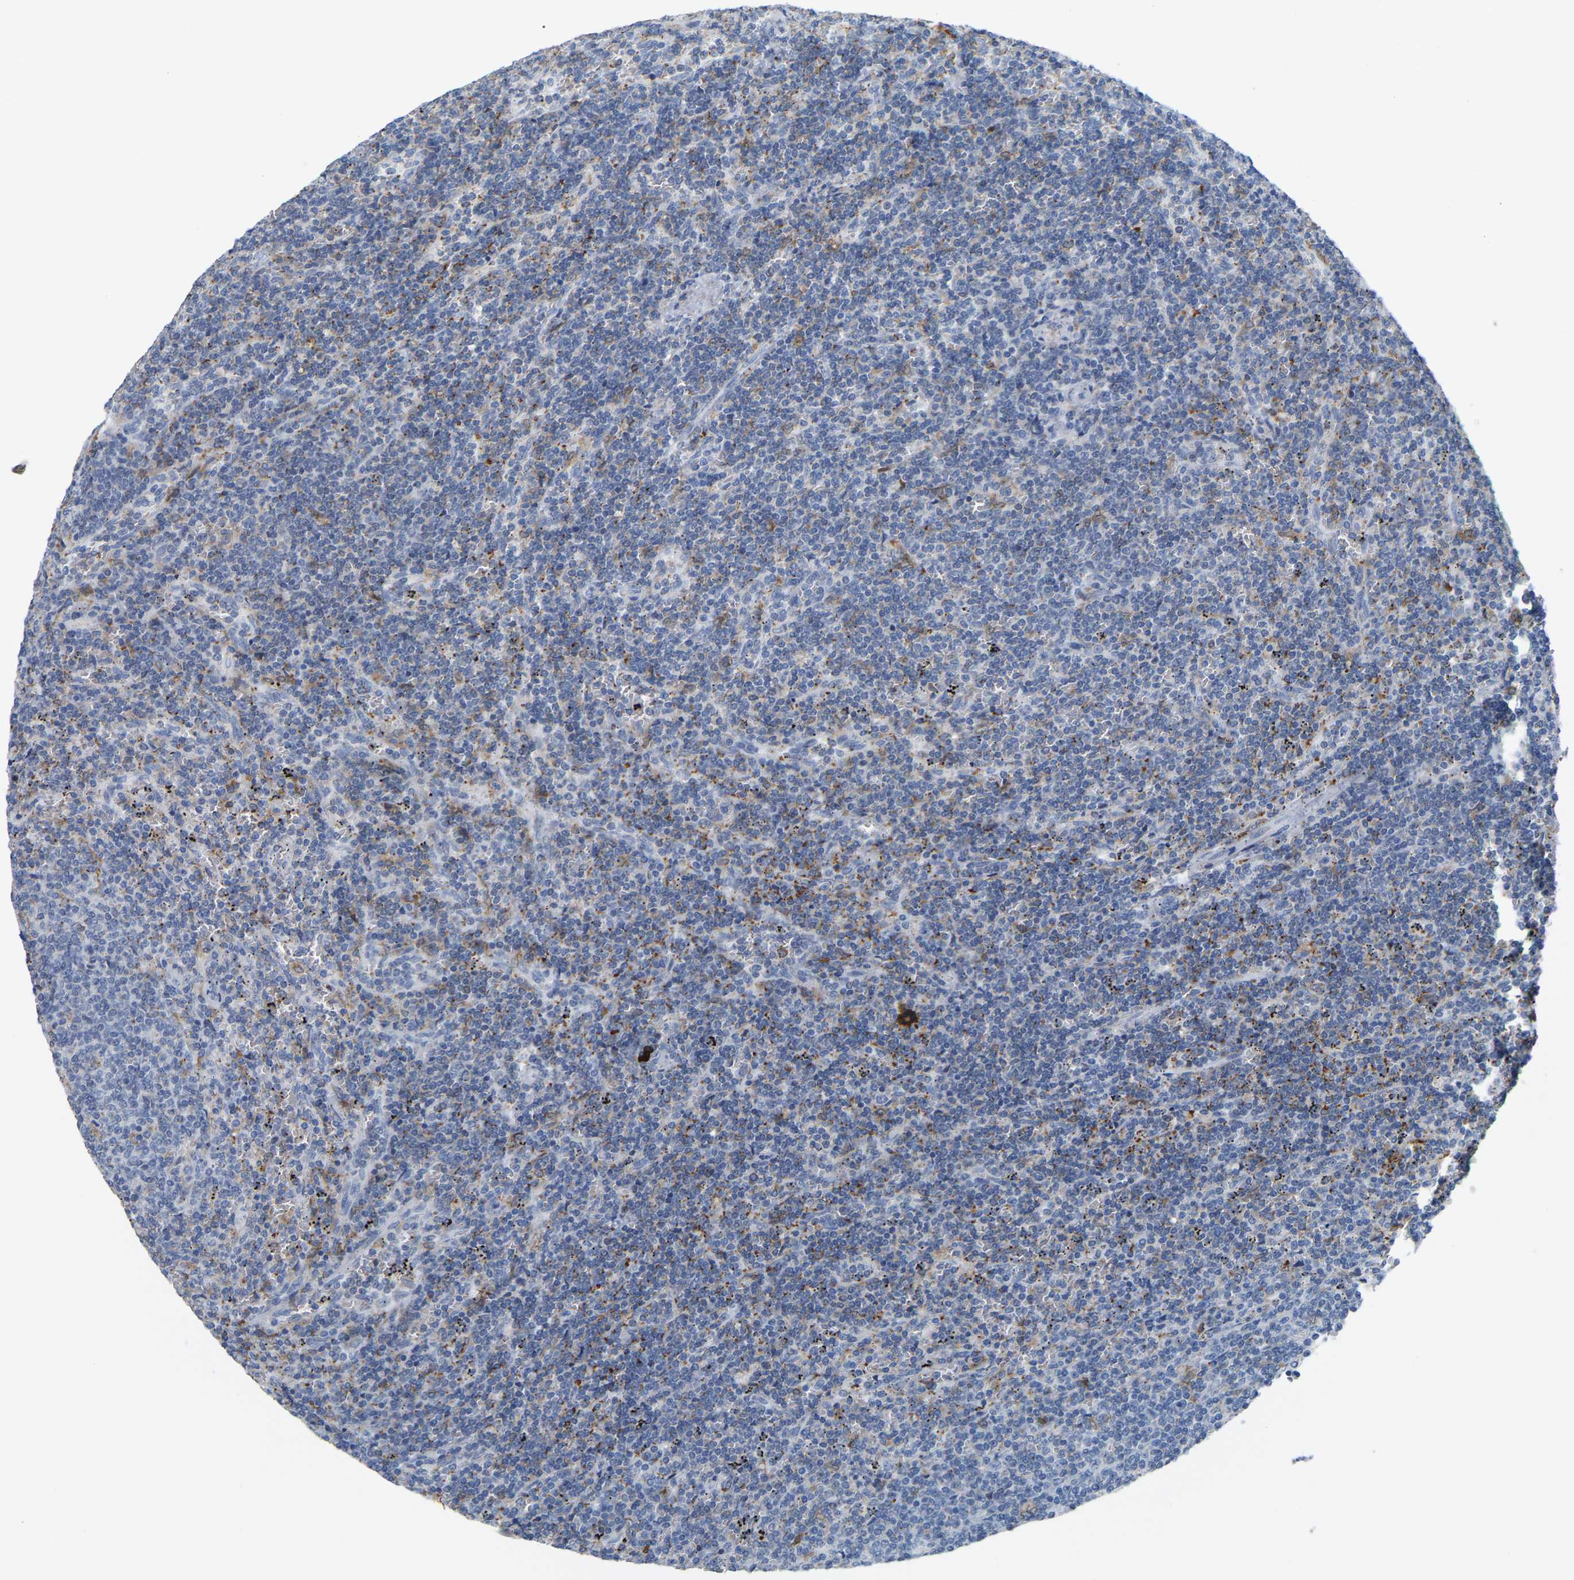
{"staining": {"intensity": "weak", "quantity": "<25%", "location": "cytoplasmic/membranous"}, "tissue": "lymphoma", "cell_type": "Tumor cells", "image_type": "cancer", "snomed": [{"axis": "morphology", "description": "Malignant lymphoma, non-Hodgkin's type, Low grade"}, {"axis": "topography", "description": "Spleen"}], "caption": "Human low-grade malignant lymphoma, non-Hodgkin's type stained for a protein using immunohistochemistry demonstrates no expression in tumor cells.", "gene": "PTGS1", "patient": {"sex": "female", "age": 50}}